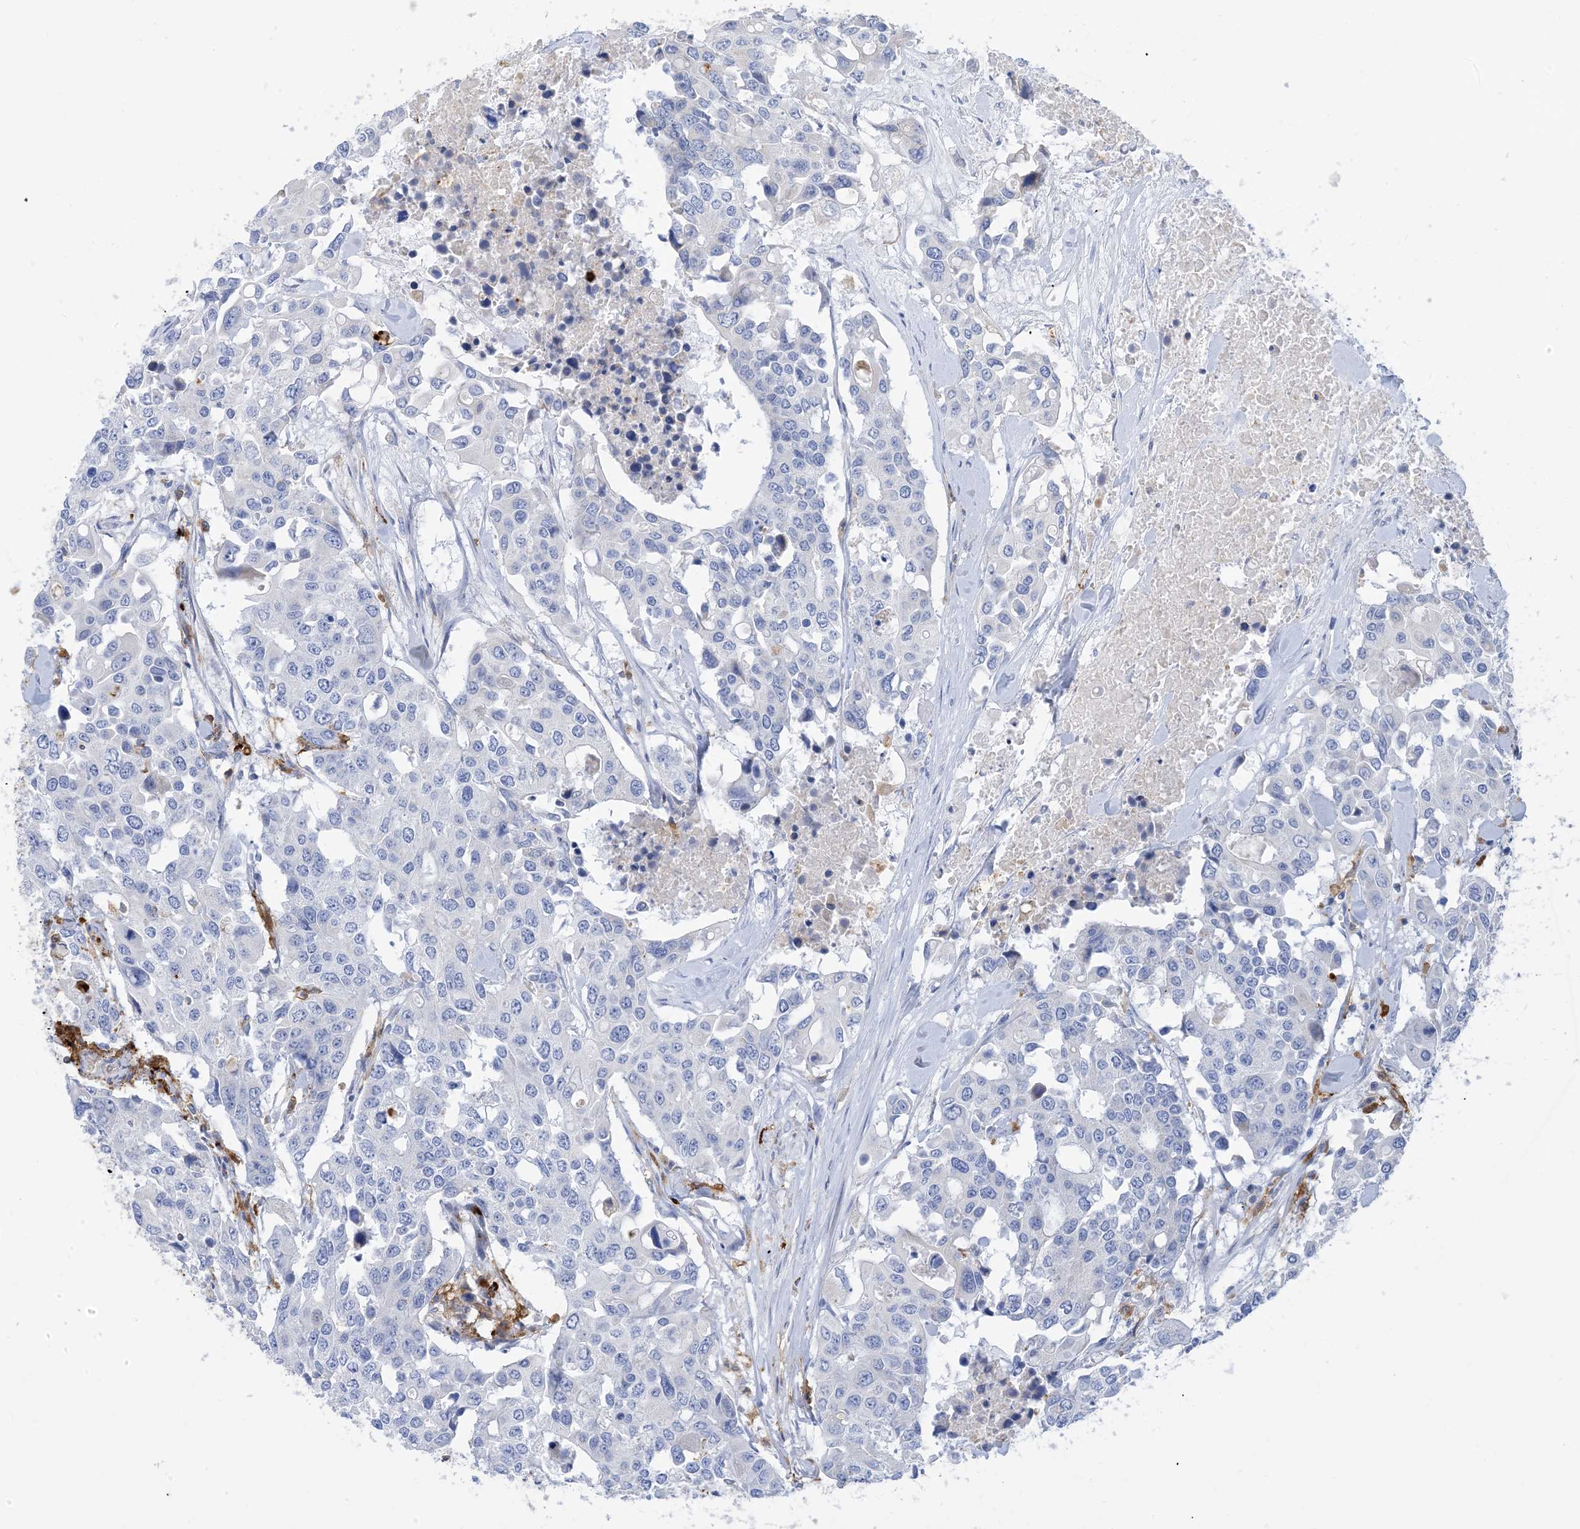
{"staining": {"intensity": "negative", "quantity": "none", "location": "none"}, "tissue": "colorectal cancer", "cell_type": "Tumor cells", "image_type": "cancer", "snomed": [{"axis": "morphology", "description": "Adenocarcinoma, NOS"}, {"axis": "topography", "description": "Colon"}], "caption": "Tumor cells show no significant protein staining in adenocarcinoma (colorectal).", "gene": "DPH3", "patient": {"sex": "male", "age": 77}}